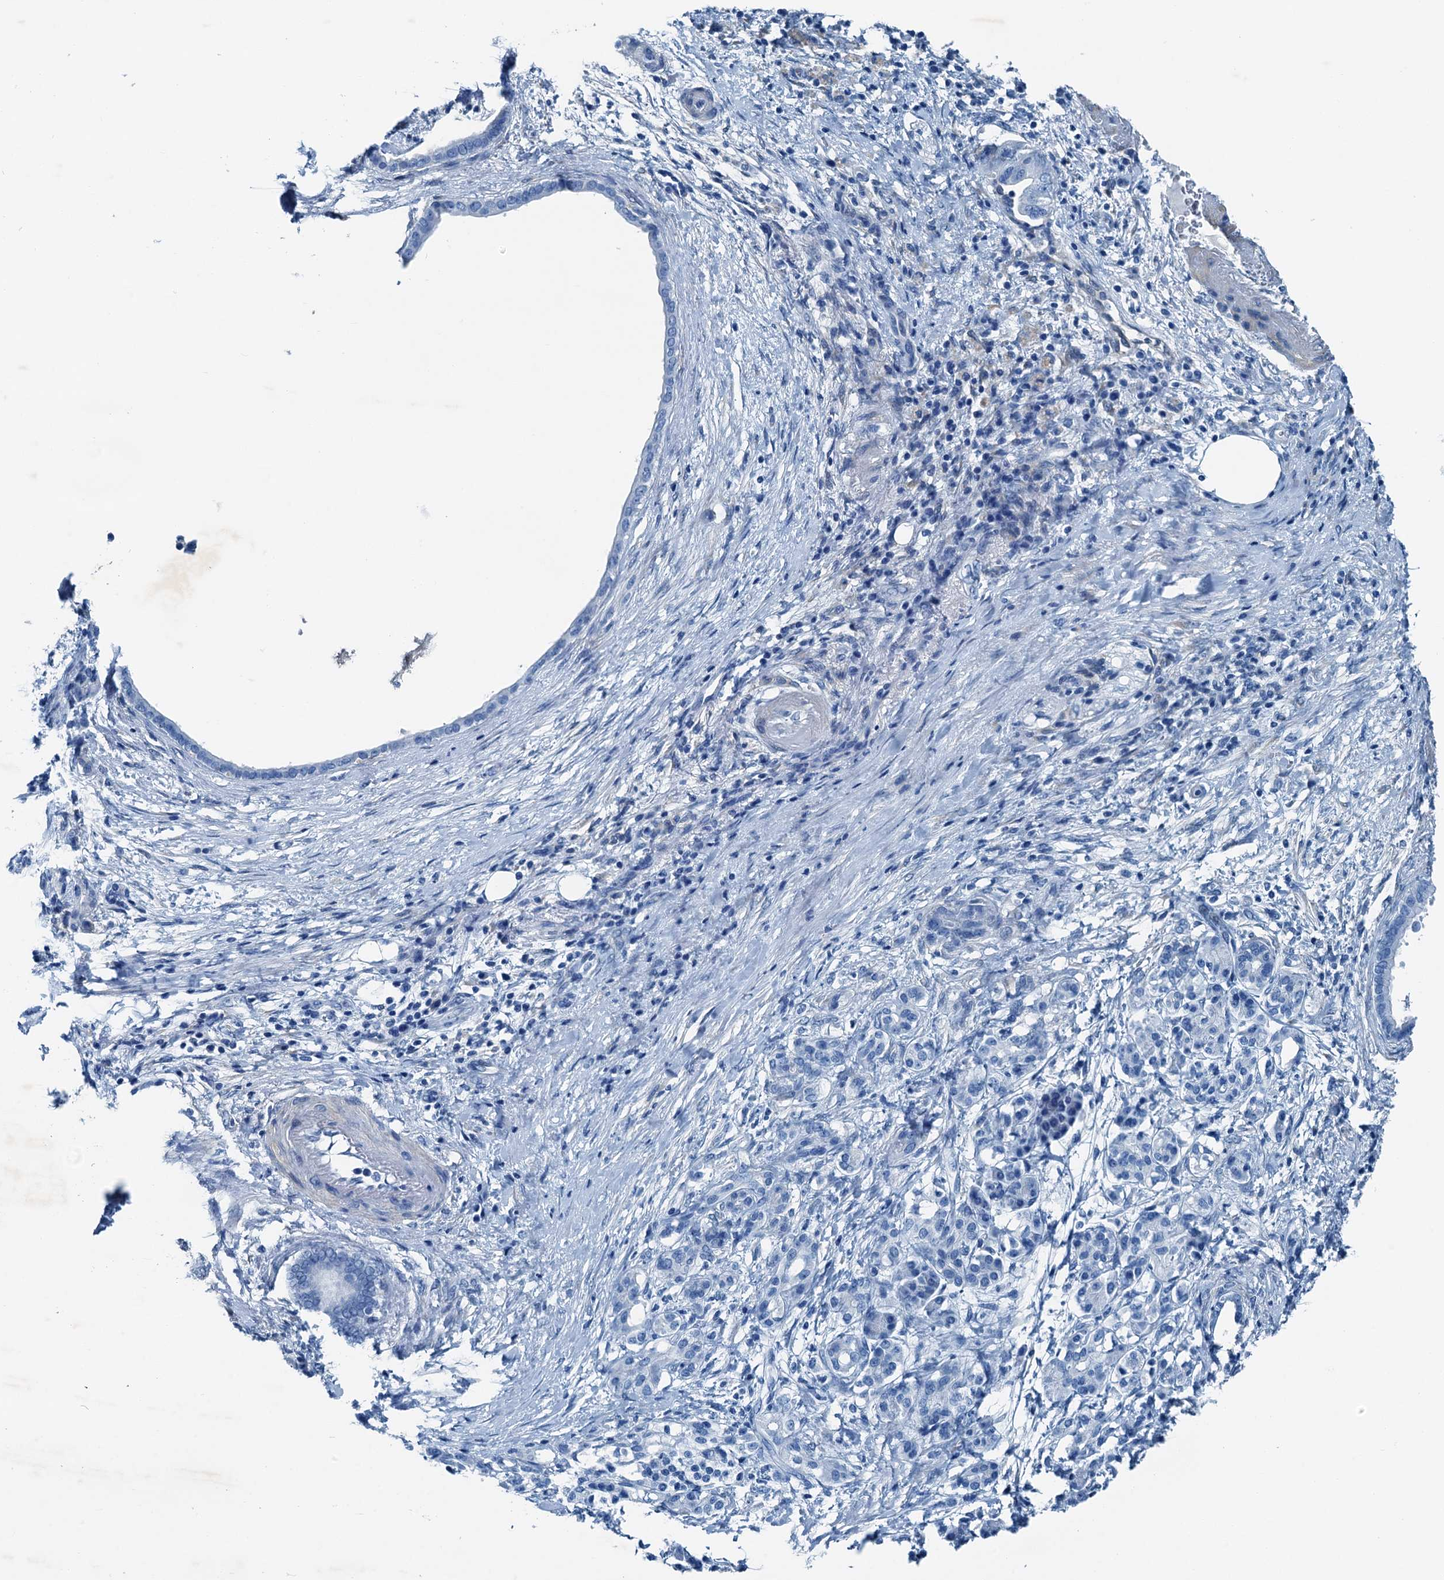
{"staining": {"intensity": "negative", "quantity": "none", "location": "none"}, "tissue": "pancreatic cancer", "cell_type": "Tumor cells", "image_type": "cancer", "snomed": [{"axis": "morphology", "description": "Adenocarcinoma, NOS"}, {"axis": "topography", "description": "Pancreas"}], "caption": "A photomicrograph of human pancreatic cancer is negative for staining in tumor cells.", "gene": "RAB3IL1", "patient": {"sex": "female", "age": 55}}